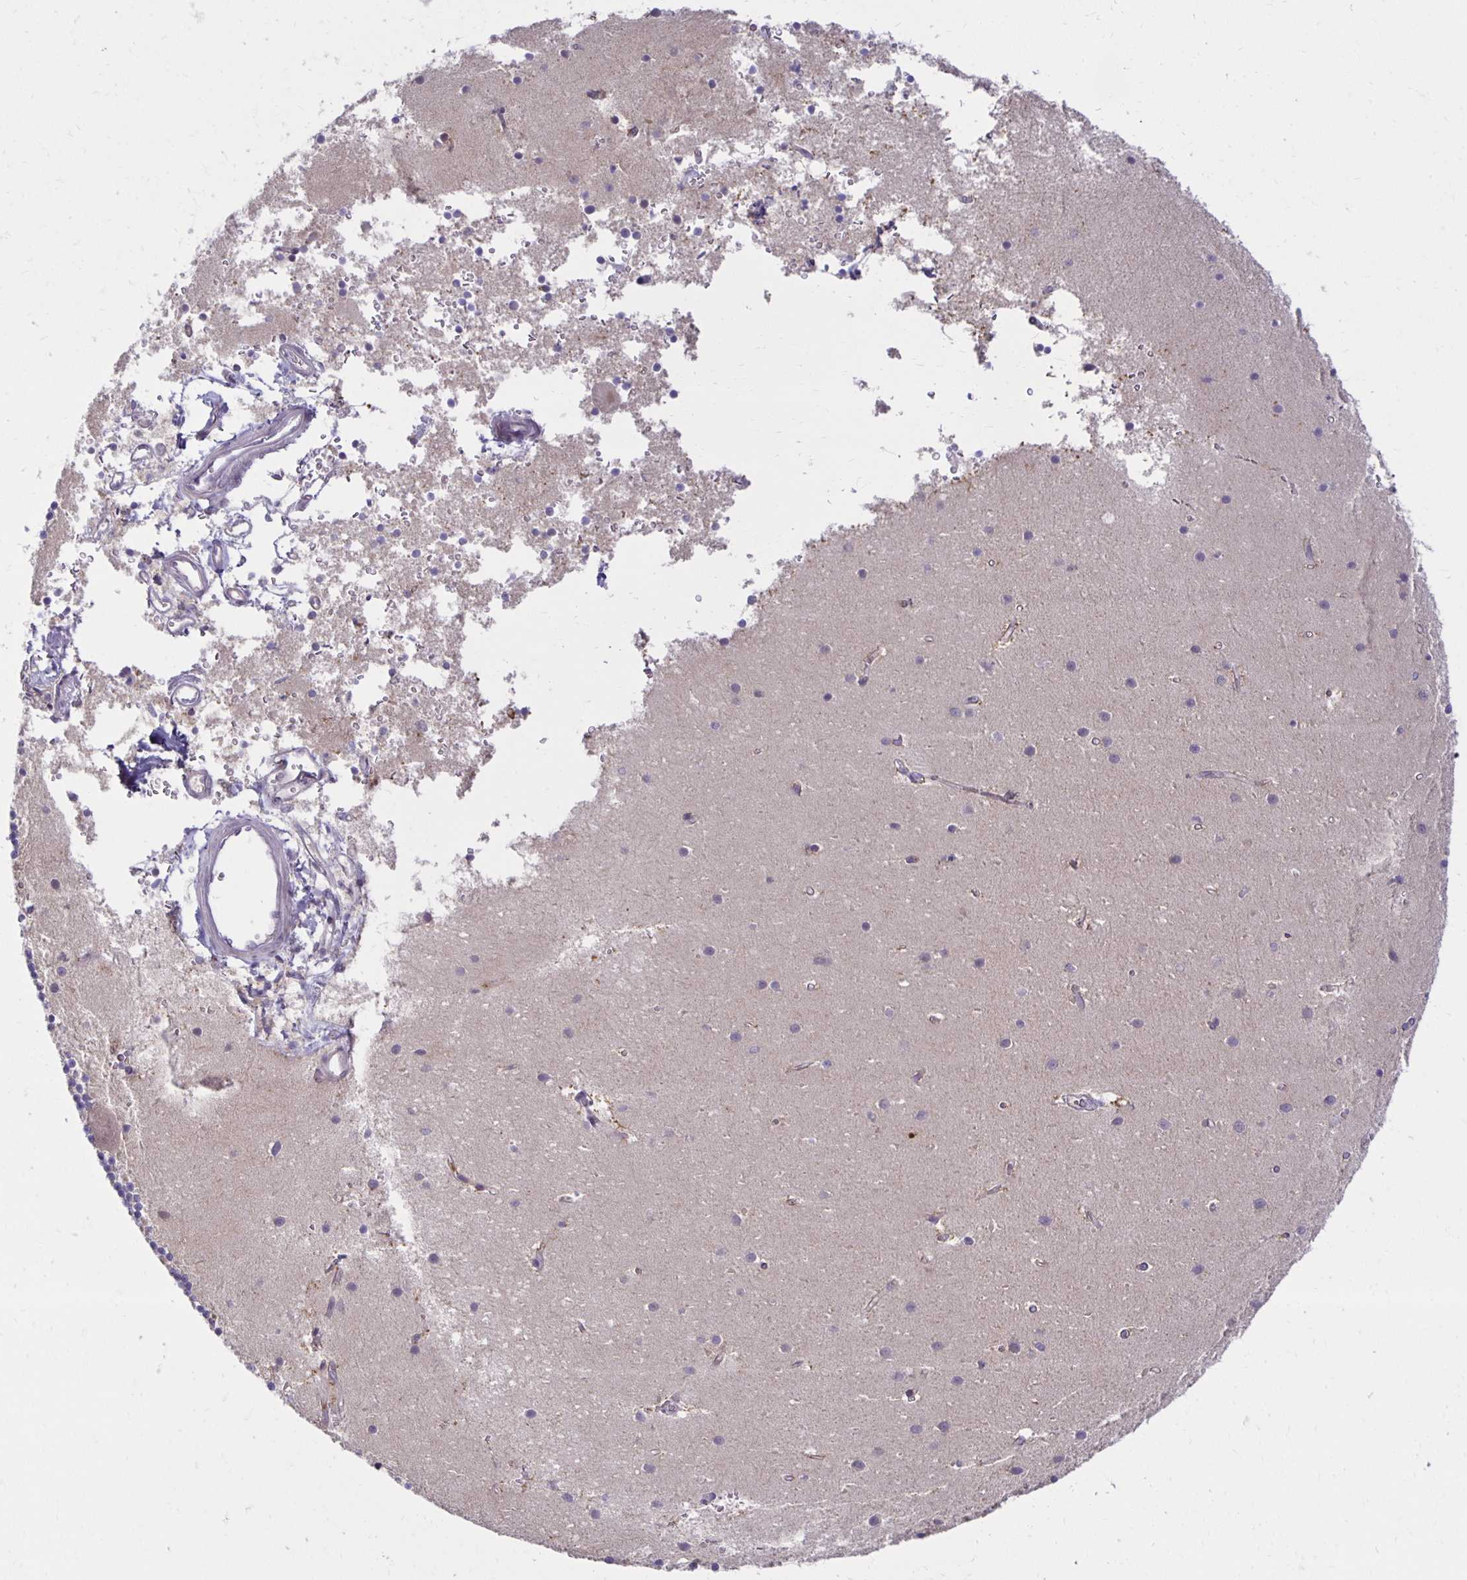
{"staining": {"intensity": "negative", "quantity": "none", "location": "none"}, "tissue": "cerebellum", "cell_type": "Cells in granular layer", "image_type": "normal", "snomed": [{"axis": "morphology", "description": "Normal tissue, NOS"}, {"axis": "topography", "description": "Cerebellum"}], "caption": "IHC histopathology image of normal human cerebellum stained for a protein (brown), which shows no expression in cells in granular layer.", "gene": "MIEN1", "patient": {"sex": "male", "age": 54}}